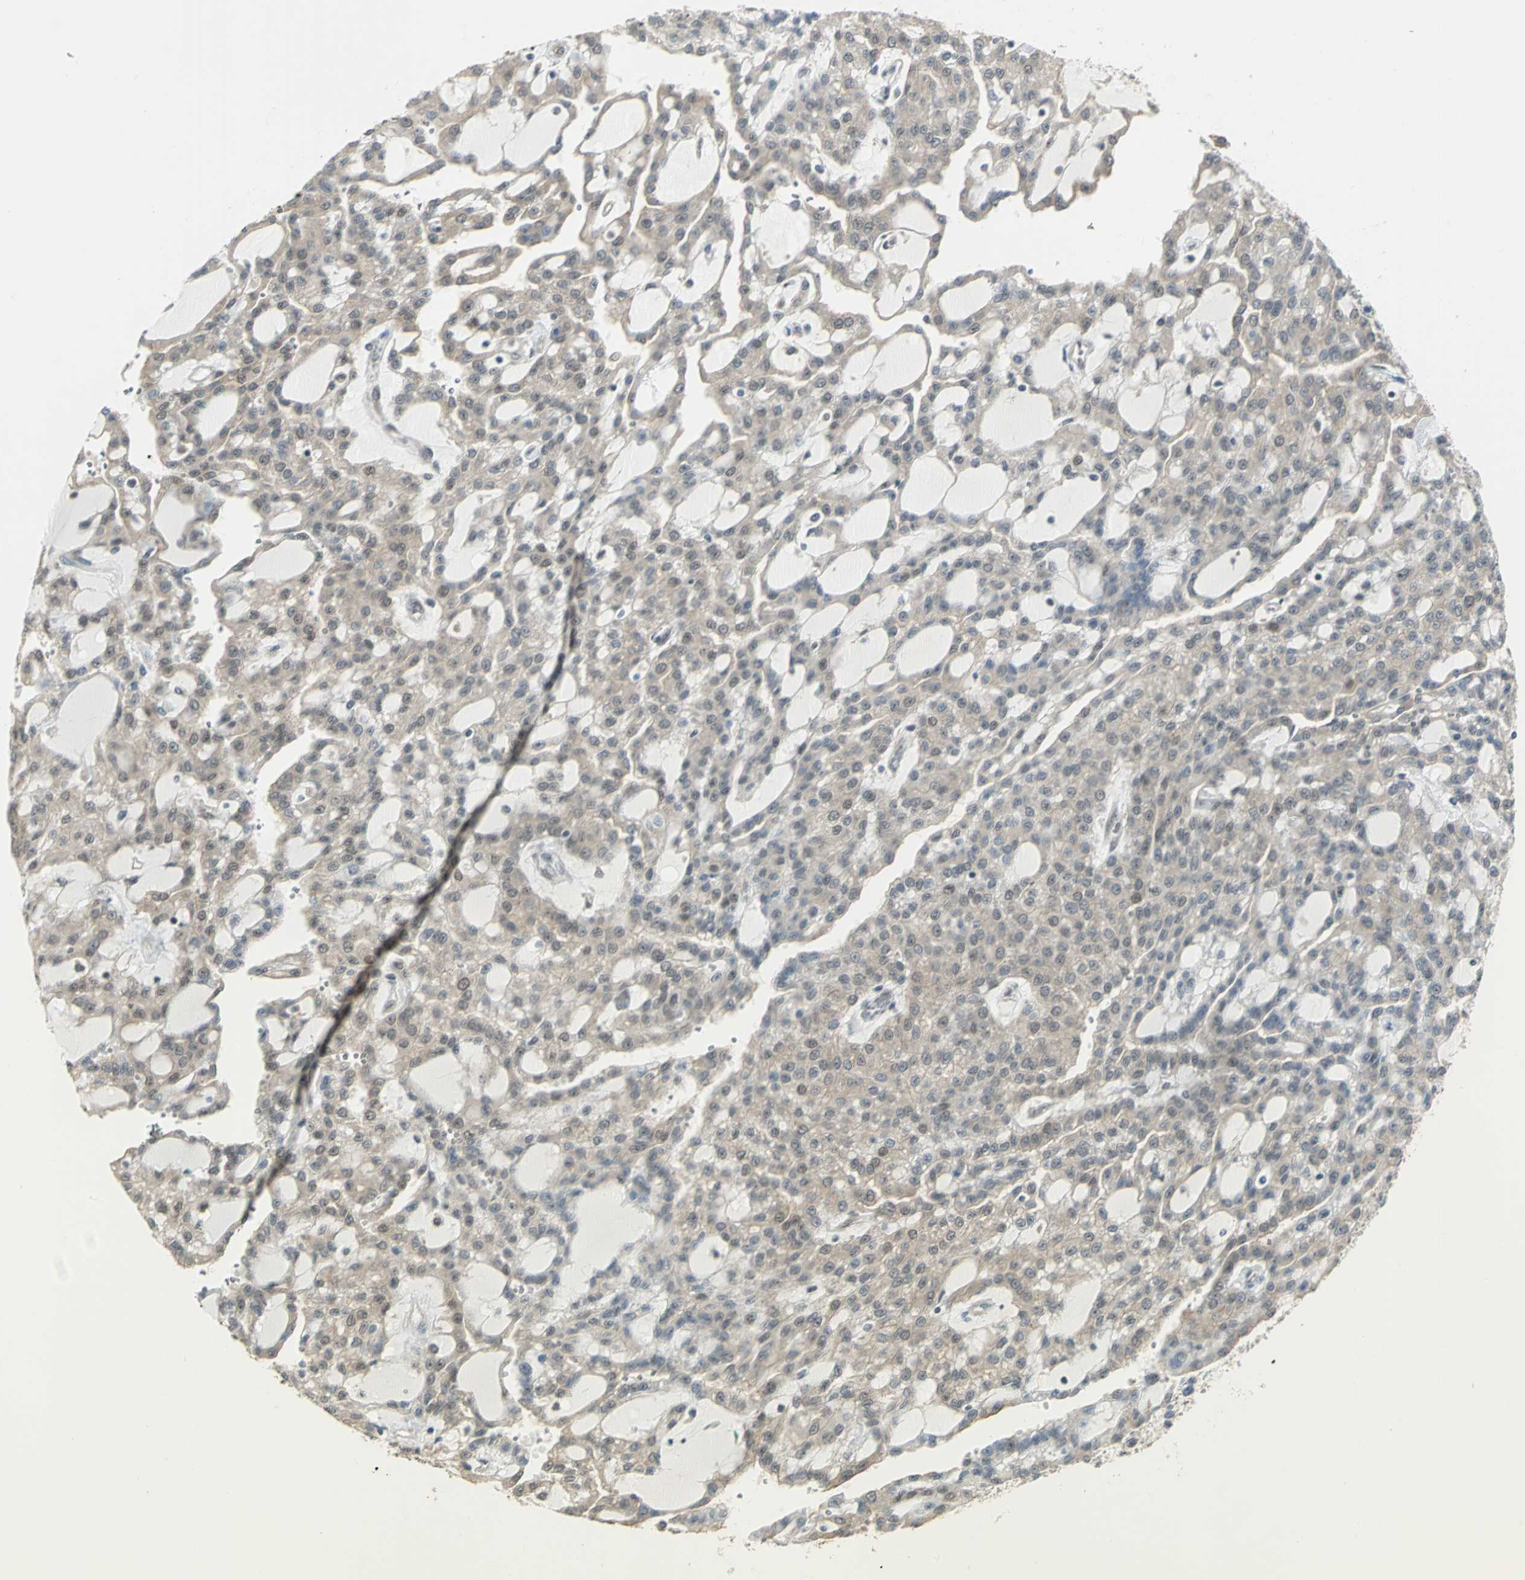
{"staining": {"intensity": "weak", "quantity": "25%-75%", "location": "cytoplasmic/membranous,nuclear"}, "tissue": "renal cancer", "cell_type": "Tumor cells", "image_type": "cancer", "snomed": [{"axis": "morphology", "description": "Adenocarcinoma, NOS"}, {"axis": "topography", "description": "Kidney"}], "caption": "Renal cancer (adenocarcinoma) was stained to show a protein in brown. There is low levels of weak cytoplasmic/membranous and nuclear positivity in about 25%-75% of tumor cells.", "gene": "DDX5", "patient": {"sex": "male", "age": 63}}